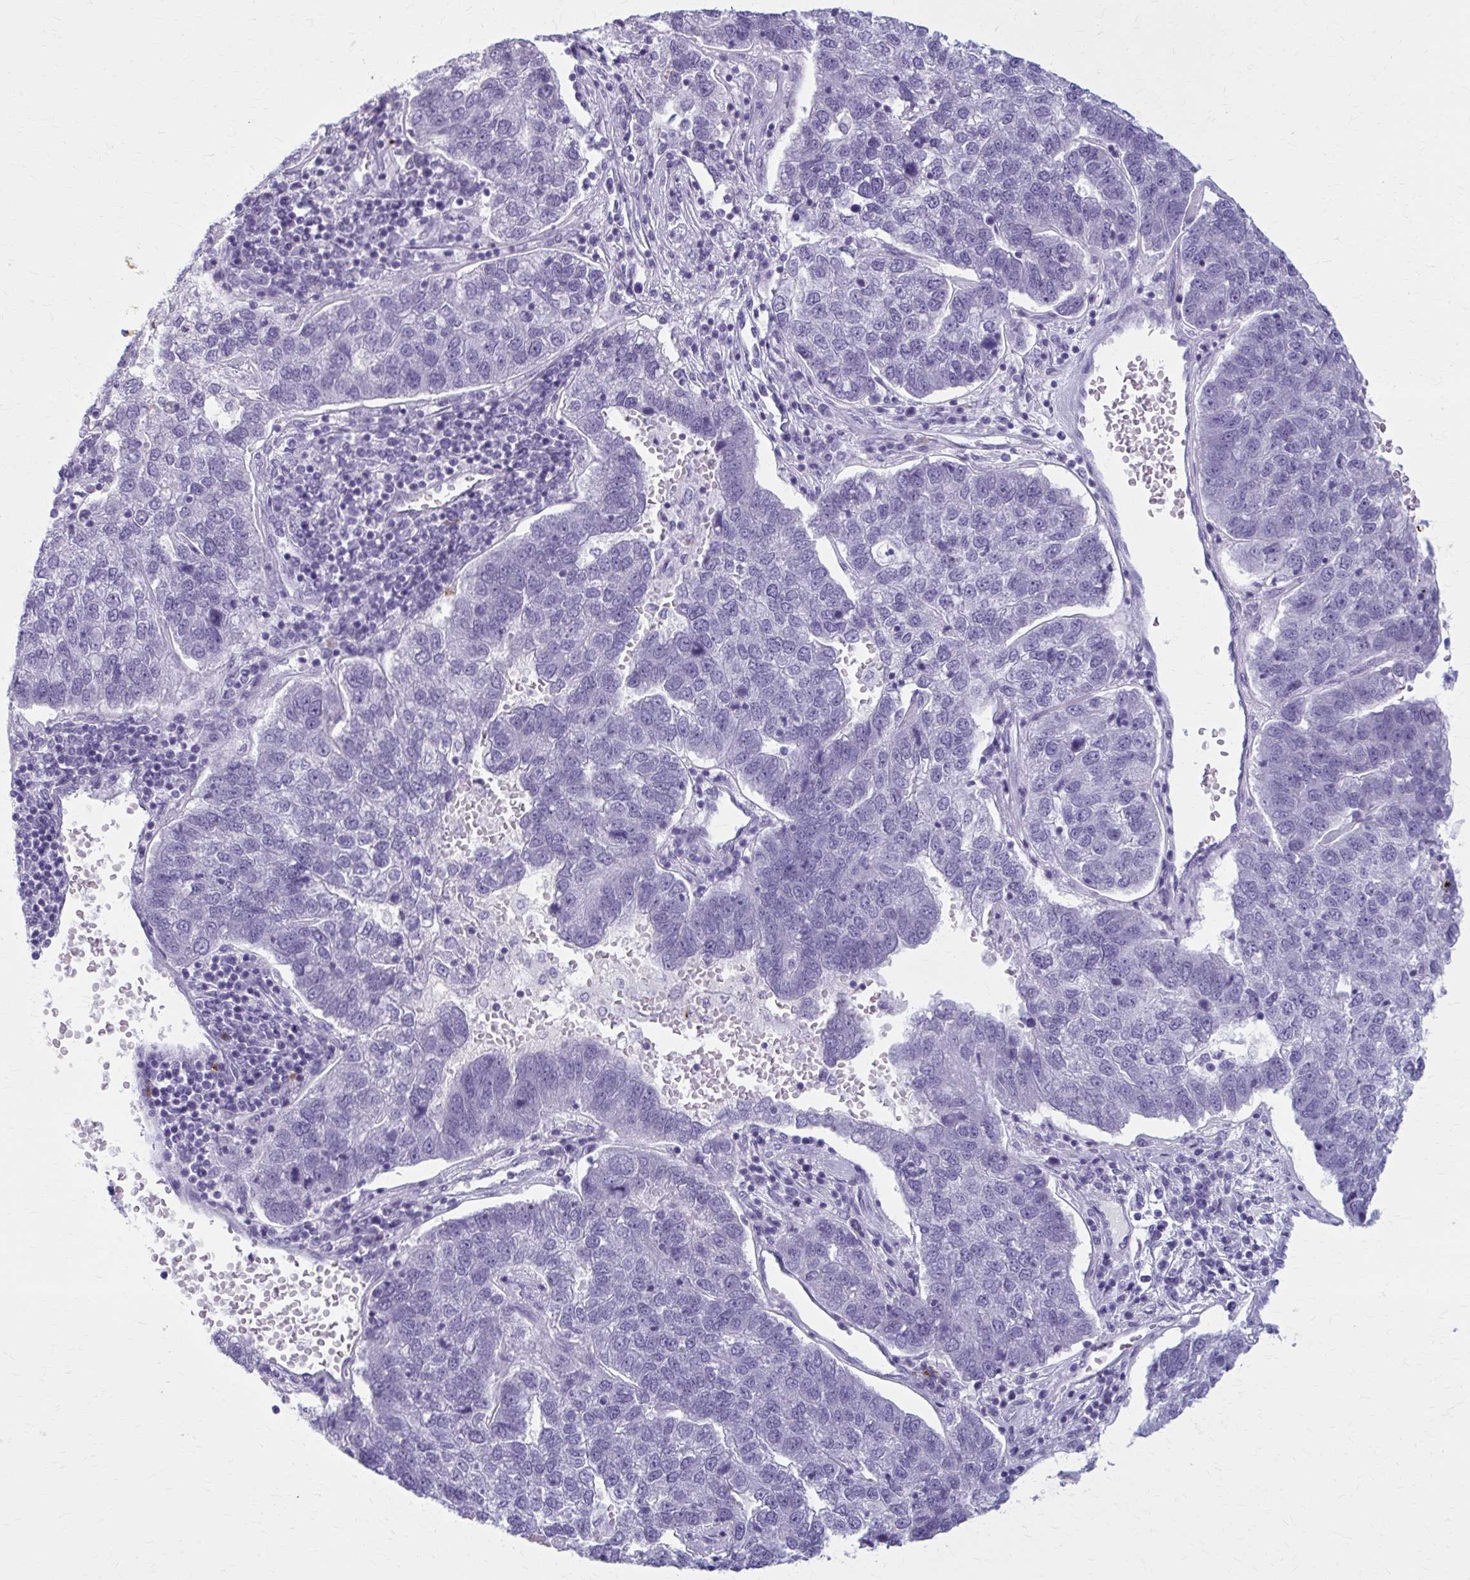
{"staining": {"intensity": "negative", "quantity": "none", "location": "none"}, "tissue": "pancreatic cancer", "cell_type": "Tumor cells", "image_type": "cancer", "snomed": [{"axis": "morphology", "description": "Adenocarcinoma, NOS"}, {"axis": "topography", "description": "Pancreas"}], "caption": "Immunohistochemistry (IHC) histopathology image of human pancreatic adenocarcinoma stained for a protein (brown), which displays no staining in tumor cells. The staining was performed using DAB (3,3'-diaminobenzidine) to visualize the protein expression in brown, while the nuclei were stained in blue with hematoxylin (Magnification: 20x).", "gene": "ZDHHC7", "patient": {"sex": "female", "age": 61}}